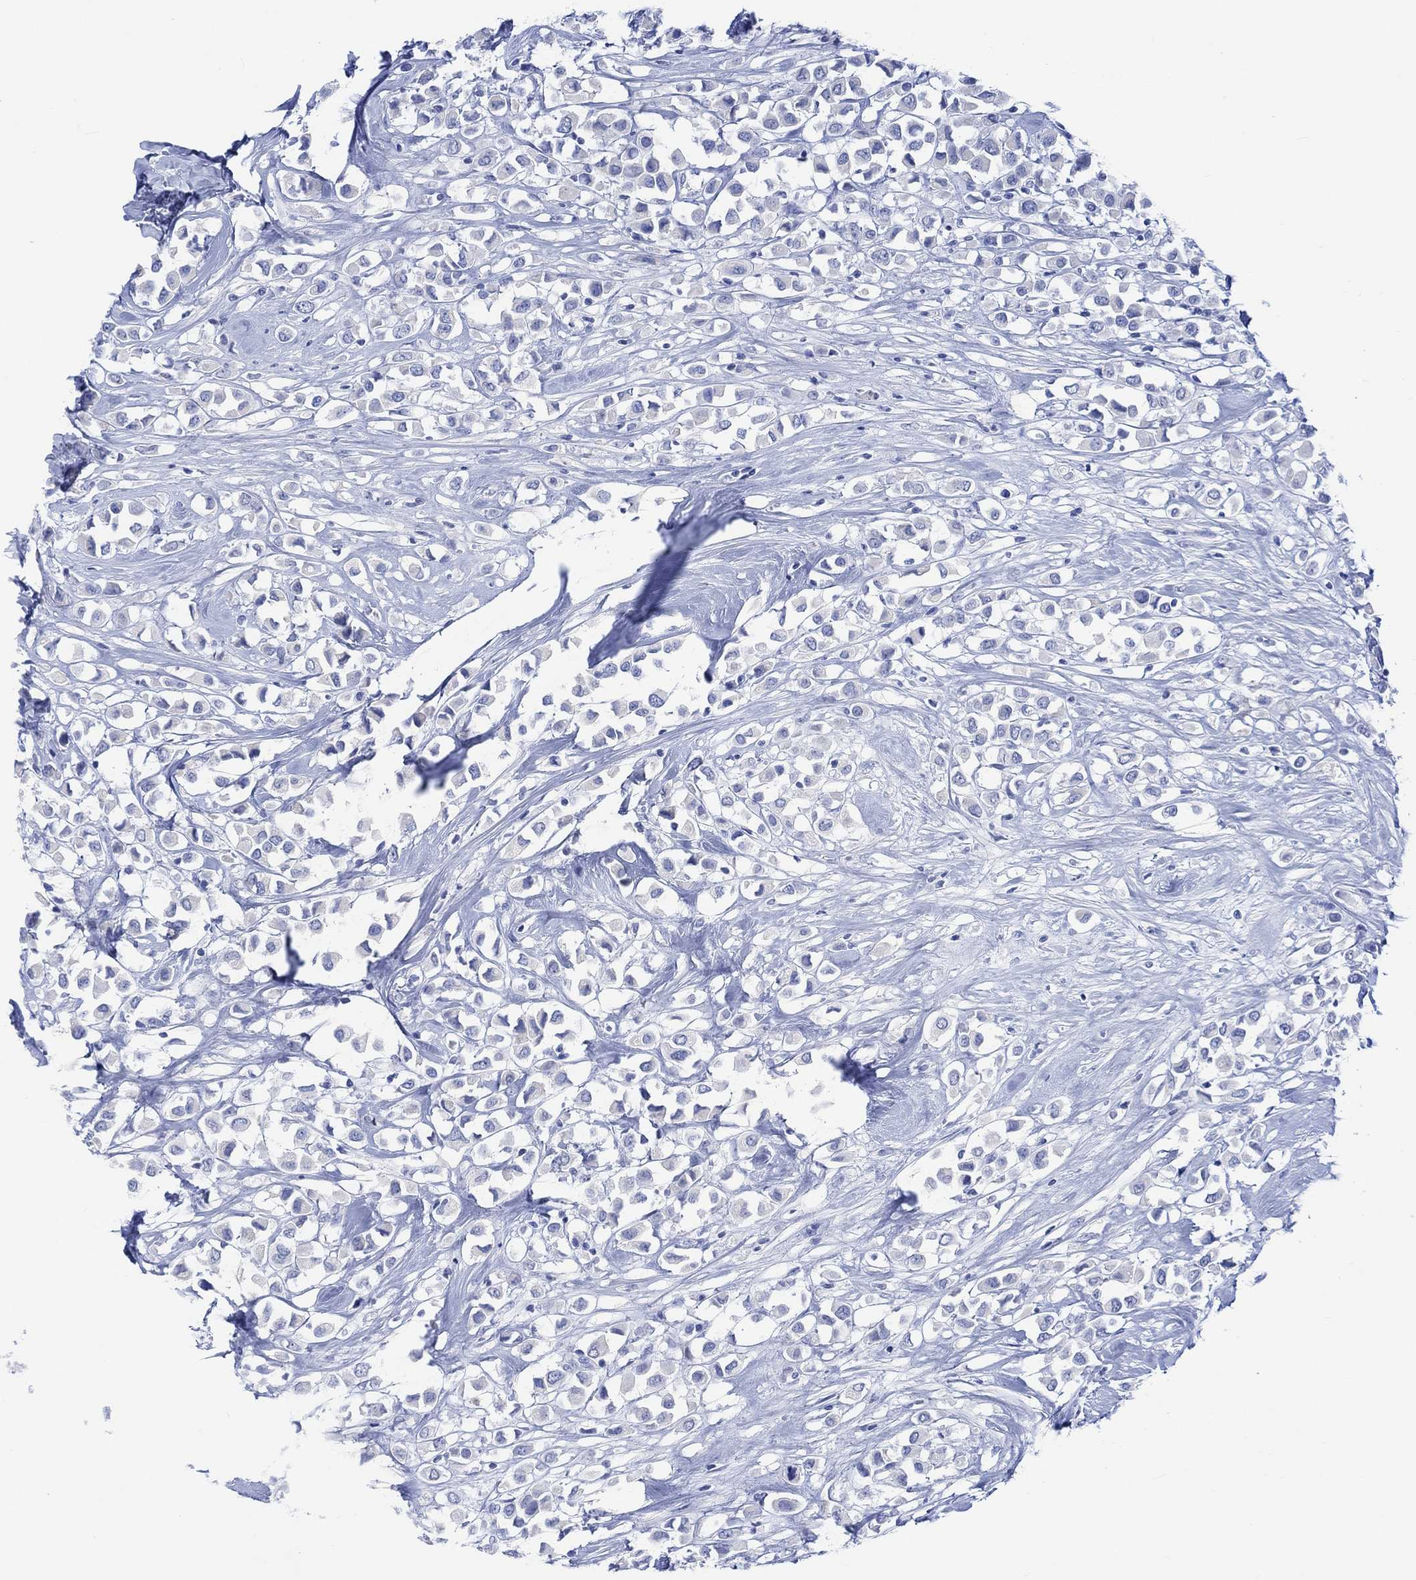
{"staining": {"intensity": "negative", "quantity": "none", "location": "none"}, "tissue": "breast cancer", "cell_type": "Tumor cells", "image_type": "cancer", "snomed": [{"axis": "morphology", "description": "Duct carcinoma"}, {"axis": "topography", "description": "Breast"}], "caption": "High power microscopy photomicrograph of an IHC image of breast invasive ductal carcinoma, revealing no significant expression in tumor cells. Nuclei are stained in blue.", "gene": "CALCA", "patient": {"sex": "female", "age": 61}}